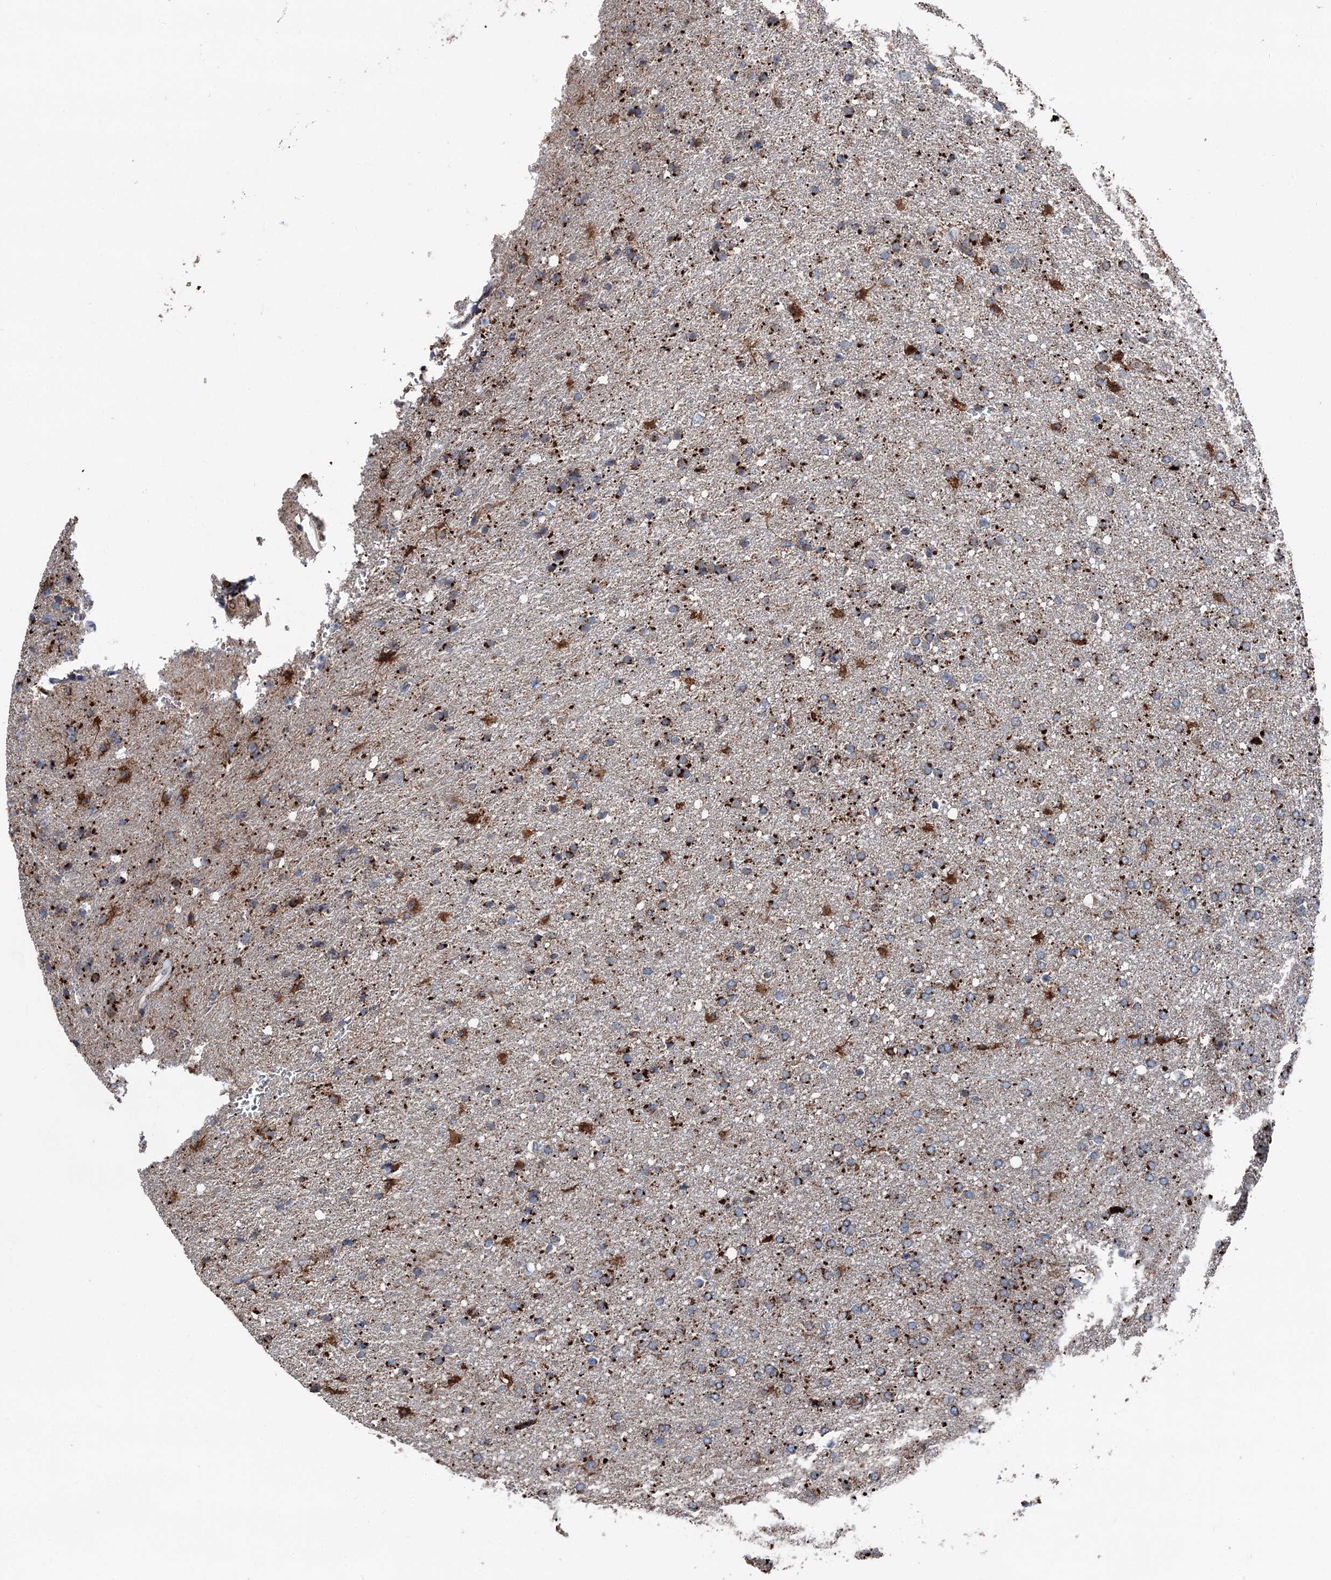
{"staining": {"intensity": "strong", "quantity": "25%-75%", "location": "cytoplasmic/membranous"}, "tissue": "glioma", "cell_type": "Tumor cells", "image_type": "cancer", "snomed": [{"axis": "morphology", "description": "Glioma, malignant, High grade"}, {"axis": "topography", "description": "Brain"}], "caption": "Protein expression analysis of human high-grade glioma (malignant) reveals strong cytoplasmic/membranous expression in about 25%-75% of tumor cells. (DAB (3,3'-diaminobenzidine) IHC with brightfield microscopy, high magnification).", "gene": "DDIAS", "patient": {"sex": "male", "age": 72}}